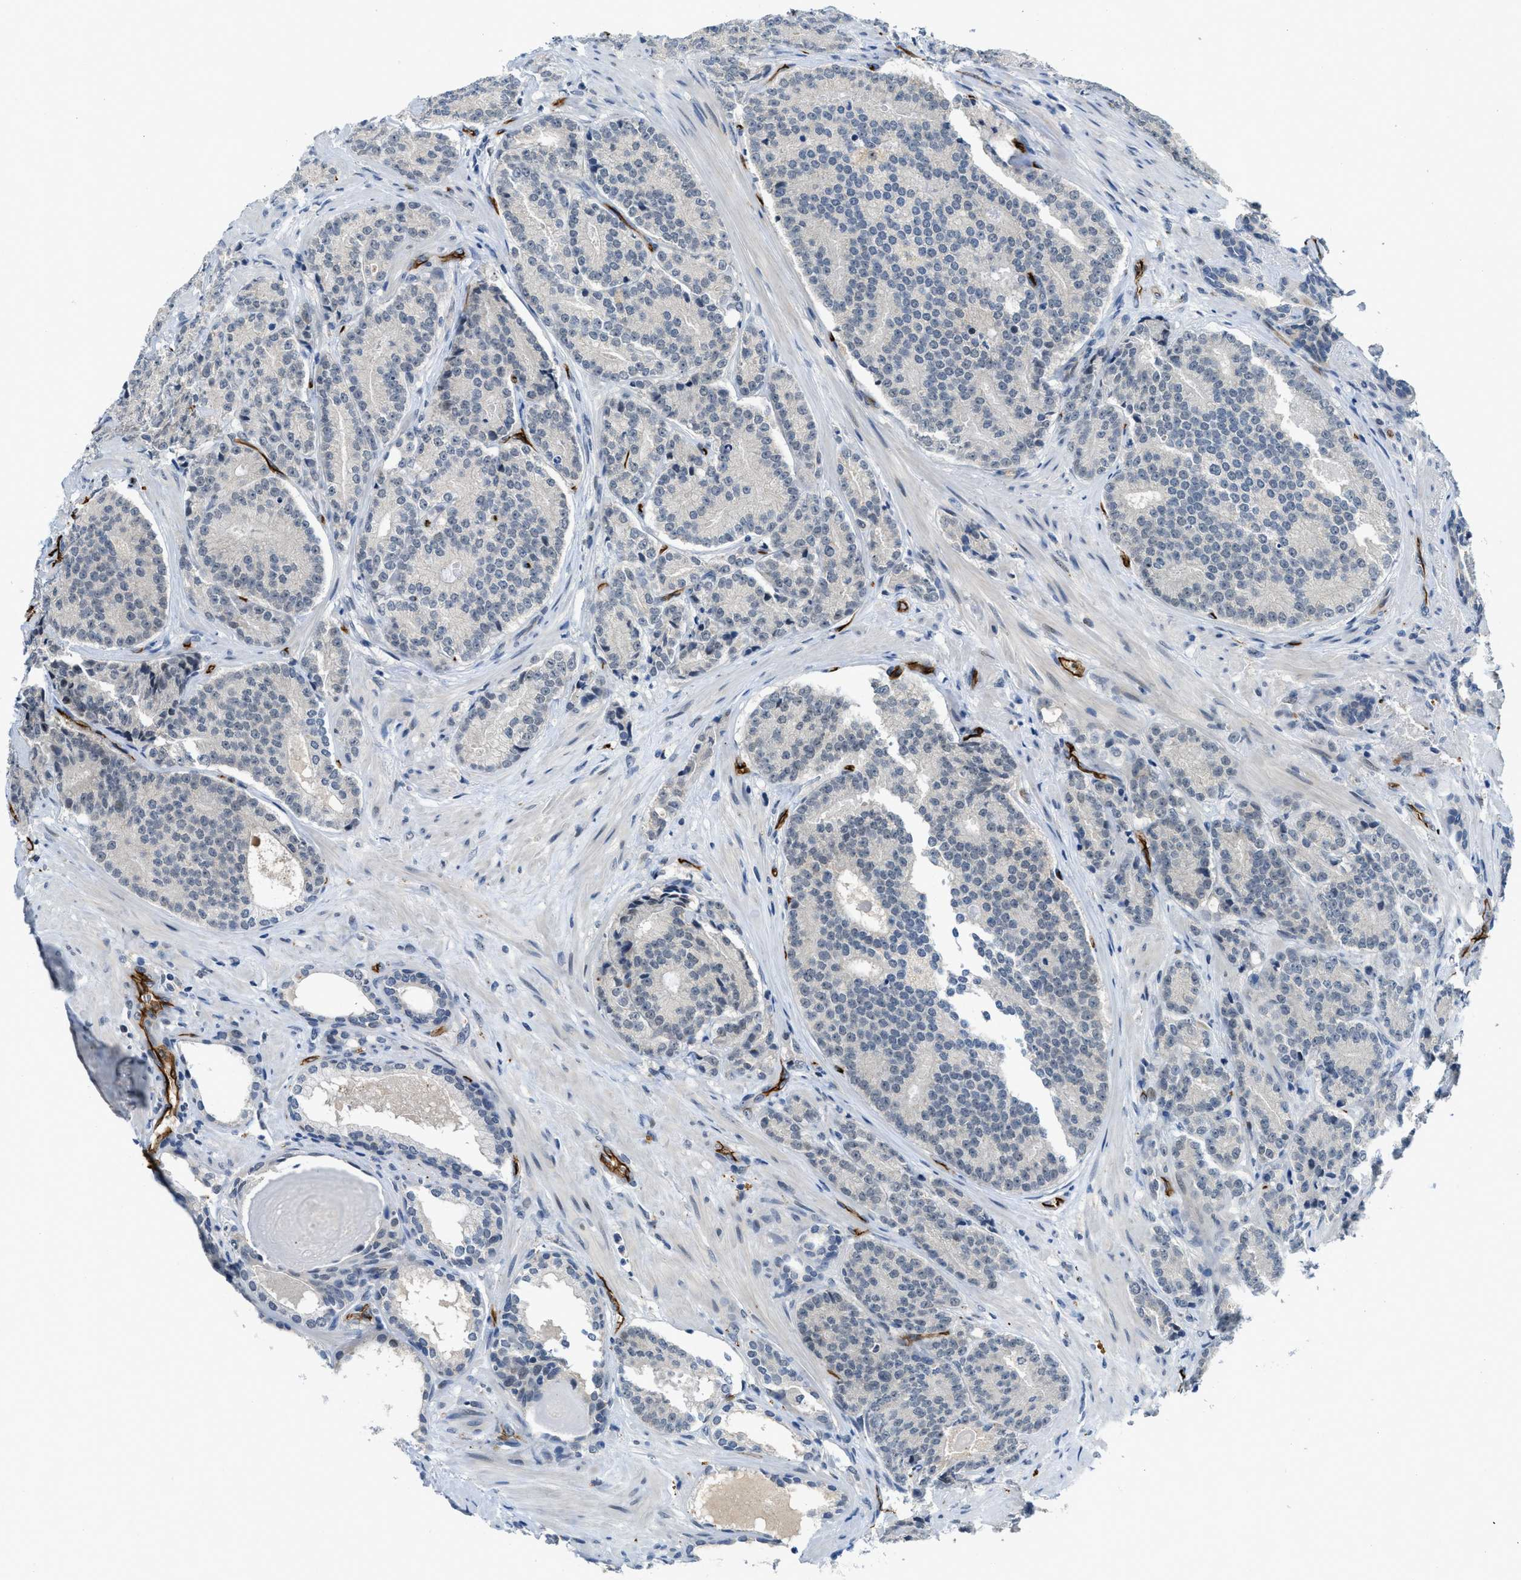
{"staining": {"intensity": "negative", "quantity": "none", "location": "none"}, "tissue": "prostate cancer", "cell_type": "Tumor cells", "image_type": "cancer", "snomed": [{"axis": "morphology", "description": "Adenocarcinoma, High grade"}, {"axis": "topography", "description": "Prostate"}], "caption": "Image shows no protein positivity in tumor cells of adenocarcinoma (high-grade) (prostate) tissue. Brightfield microscopy of immunohistochemistry (IHC) stained with DAB (3,3'-diaminobenzidine) (brown) and hematoxylin (blue), captured at high magnification.", "gene": "SLCO2A1", "patient": {"sex": "male", "age": 61}}